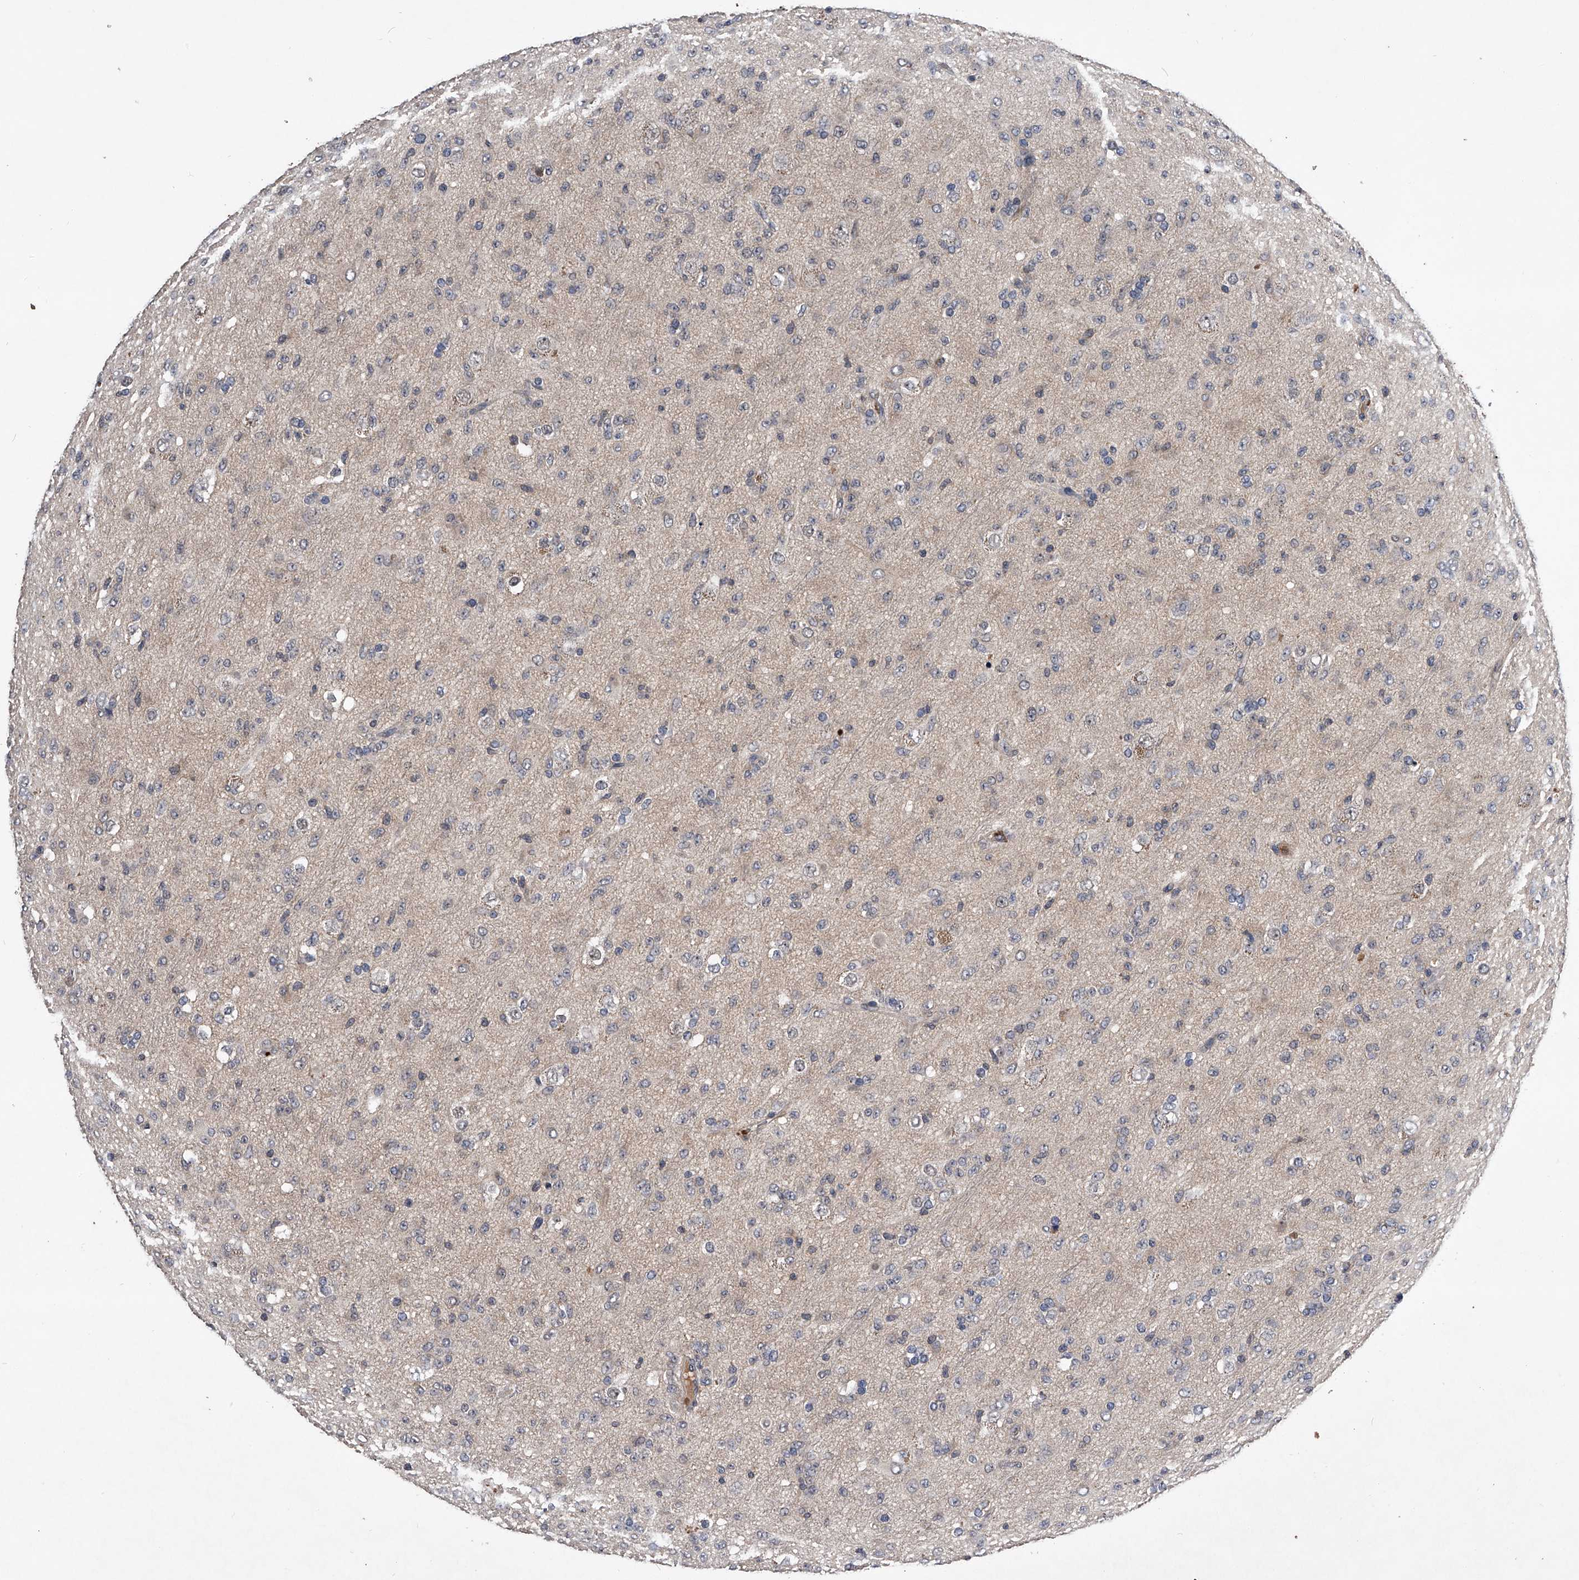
{"staining": {"intensity": "negative", "quantity": "none", "location": "none"}, "tissue": "glioma", "cell_type": "Tumor cells", "image_type": "cancer", "snomed": [{"axis": "morphology", "description": "Glioma, malignant, Low grade"}, {"axis": "topography", "description": "Brain"}], "caption": "Immunohistochemistry photomicrograph of neoplastic tissue: human glioma stained with DAB shows no significant protein staining in tumor cells.", "gene": "ZNF30", "patient": {"sex": "male", "age": 65}}